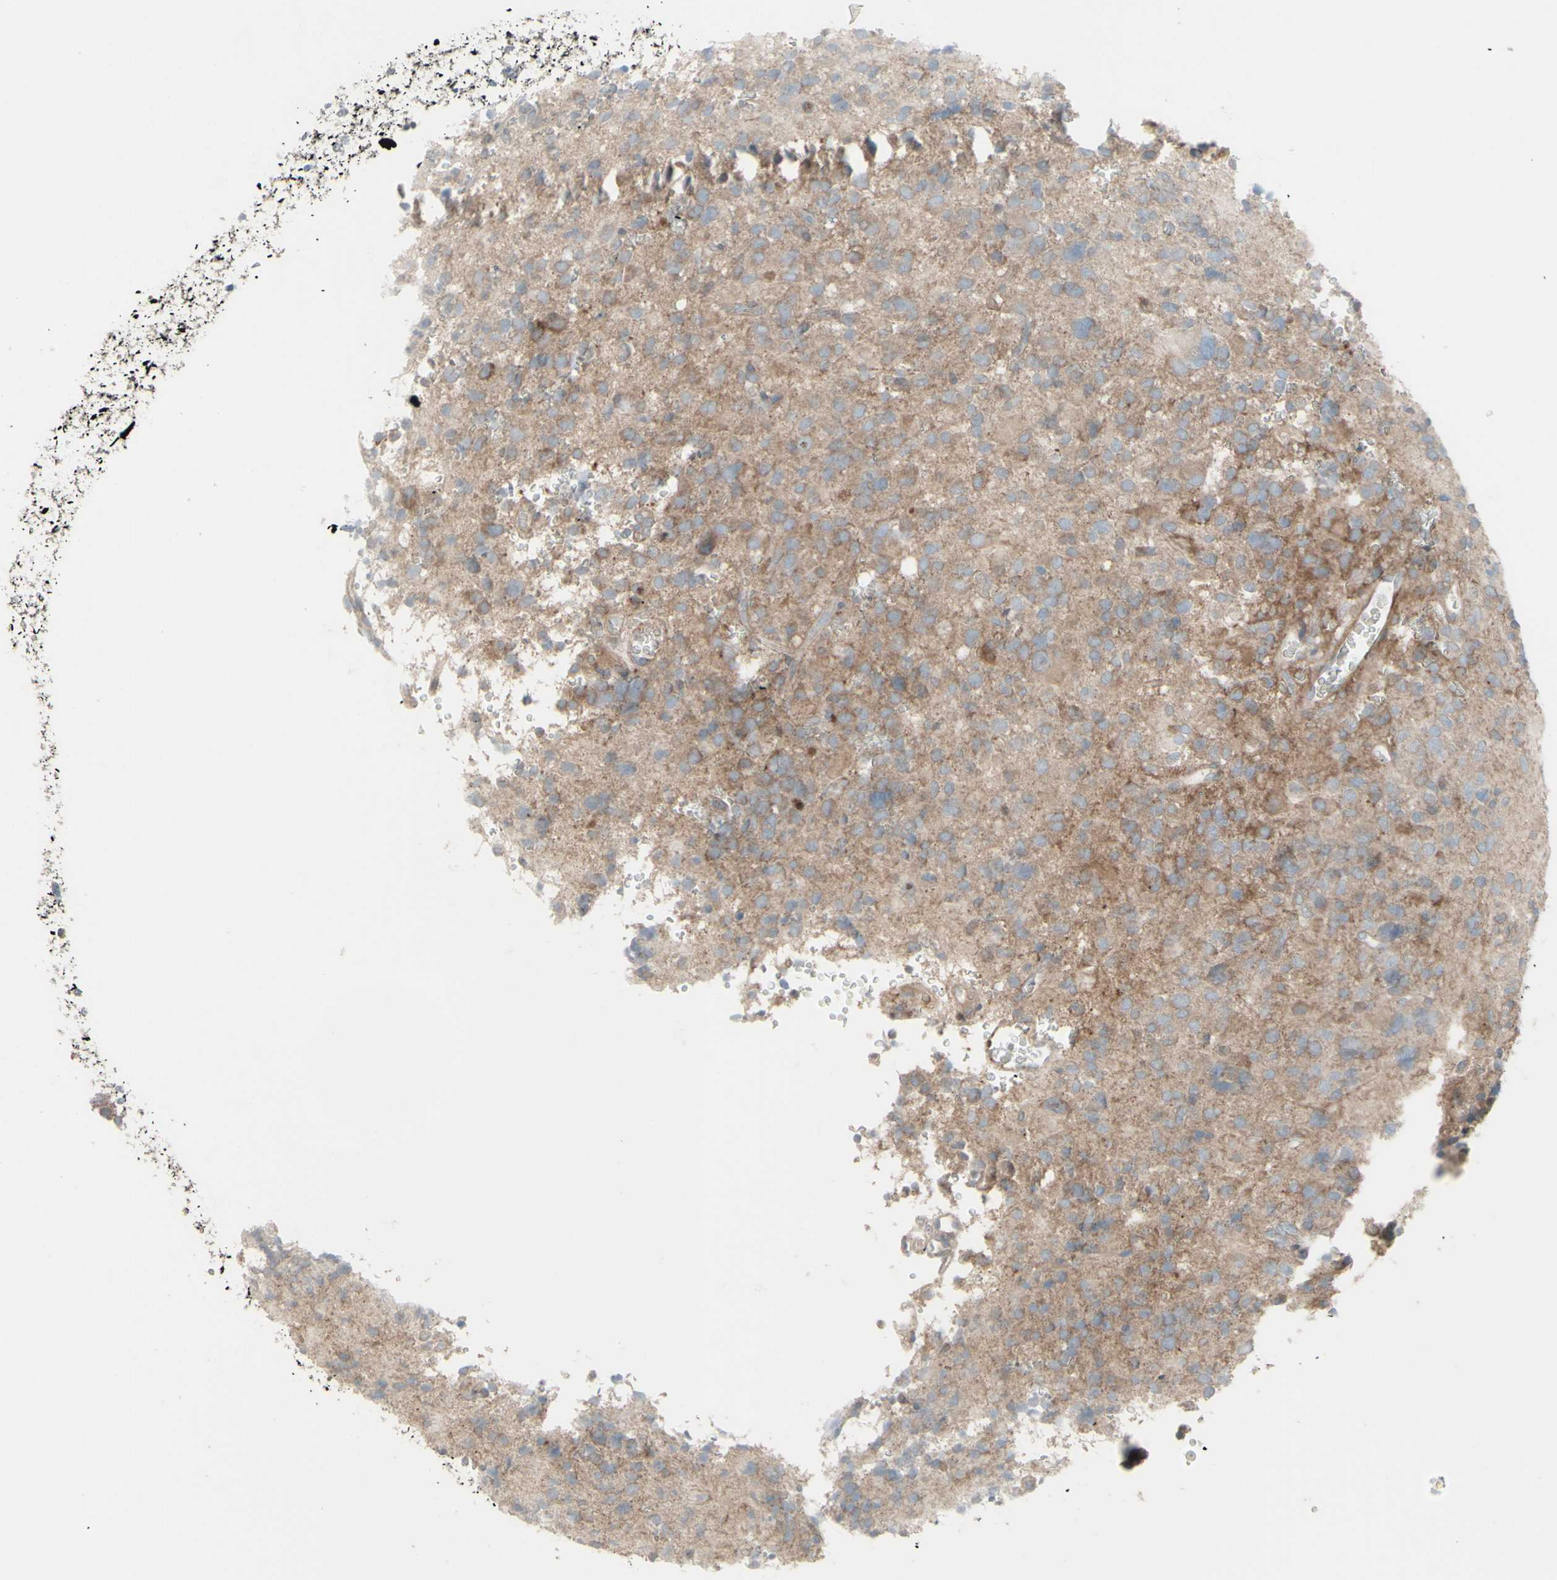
{"staining": {"intensity": "moderate", "quantity": "25%-75%", "location": "cytoplasmic/membranous"}, "tissue": "glioma", "cell_type": "Tumor cells", "image_type": "cancer", "snomed": [{"axis": "morphology", "description": "Glioma, malignant, High grade"}, {"axis": "topography", "description": "Brain"}], "caption": "Protein expression analysis of human high-grade glioma (malignant) reveals moderate cytoplasmic/membranous expression in about 25%-75% of tumor cells. The staining is performed using DAB (3,3'-diaminobenzidine) brown chromogen to label protein expression. The nuclei are counter-stained blue using hematoxylin.", "gene": "GMNN", "patient": {"sex": "male", "age": 48}}